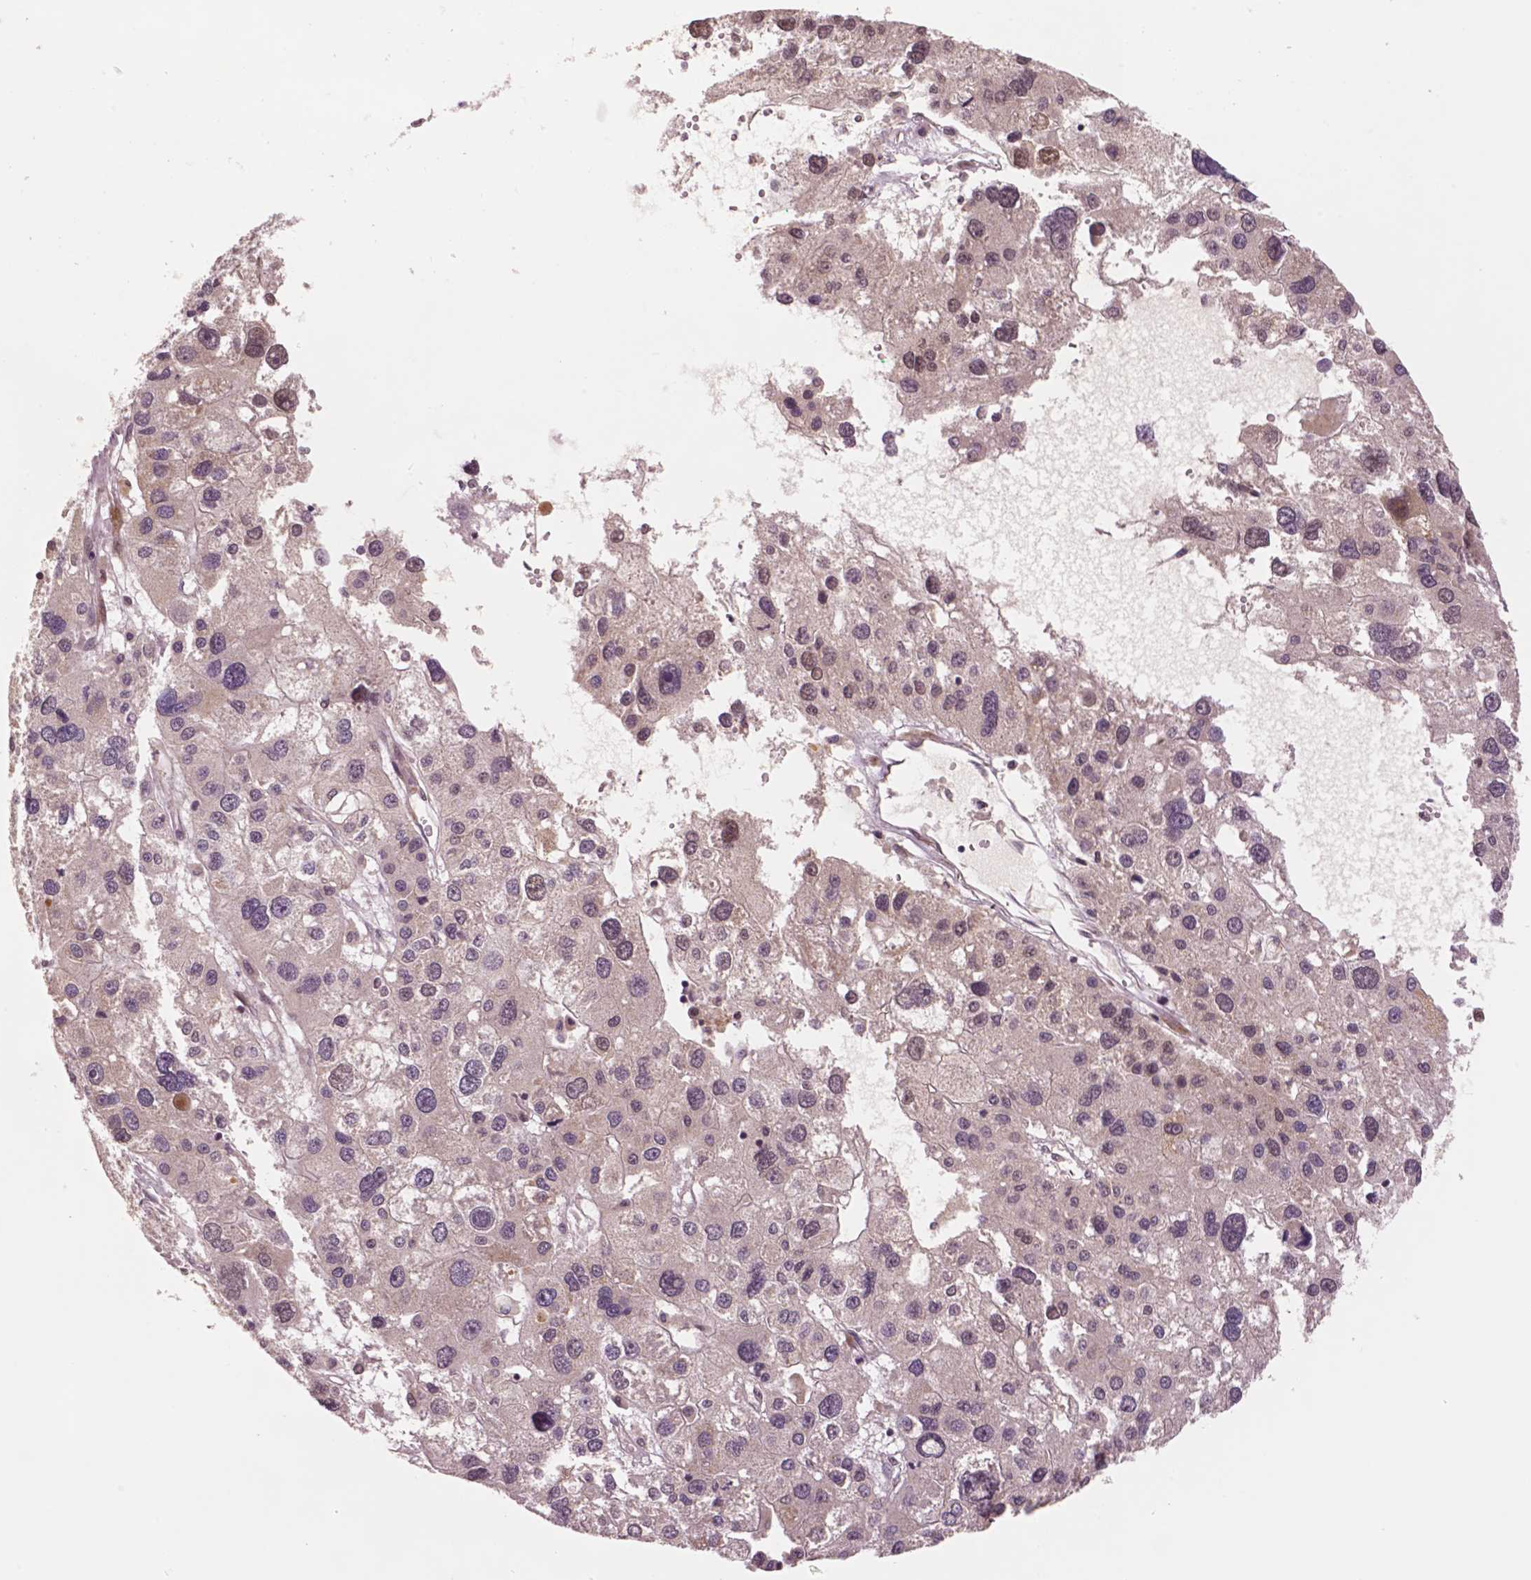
{"staining": {"intensity": "negative", "quantity": "none", "location": "none"}, "tissue": "liver cancer", "cell_type": "Tumor cells", "image_type": "cancer", "snomed": [{"axis": "morphology", "description": "Carcinoma, Hepatocellular, NOS"}, {"axis": "topography", "description": "Liver"}], "caption": "IHC photomicrograph of neoplastic tissue: hepatocellular carcinoma (liver) stained with DAB demonstrates no significant protein expression in tumor cells.", "gene": "STAT3", "patient": {"sex": "male", "age": 73}}